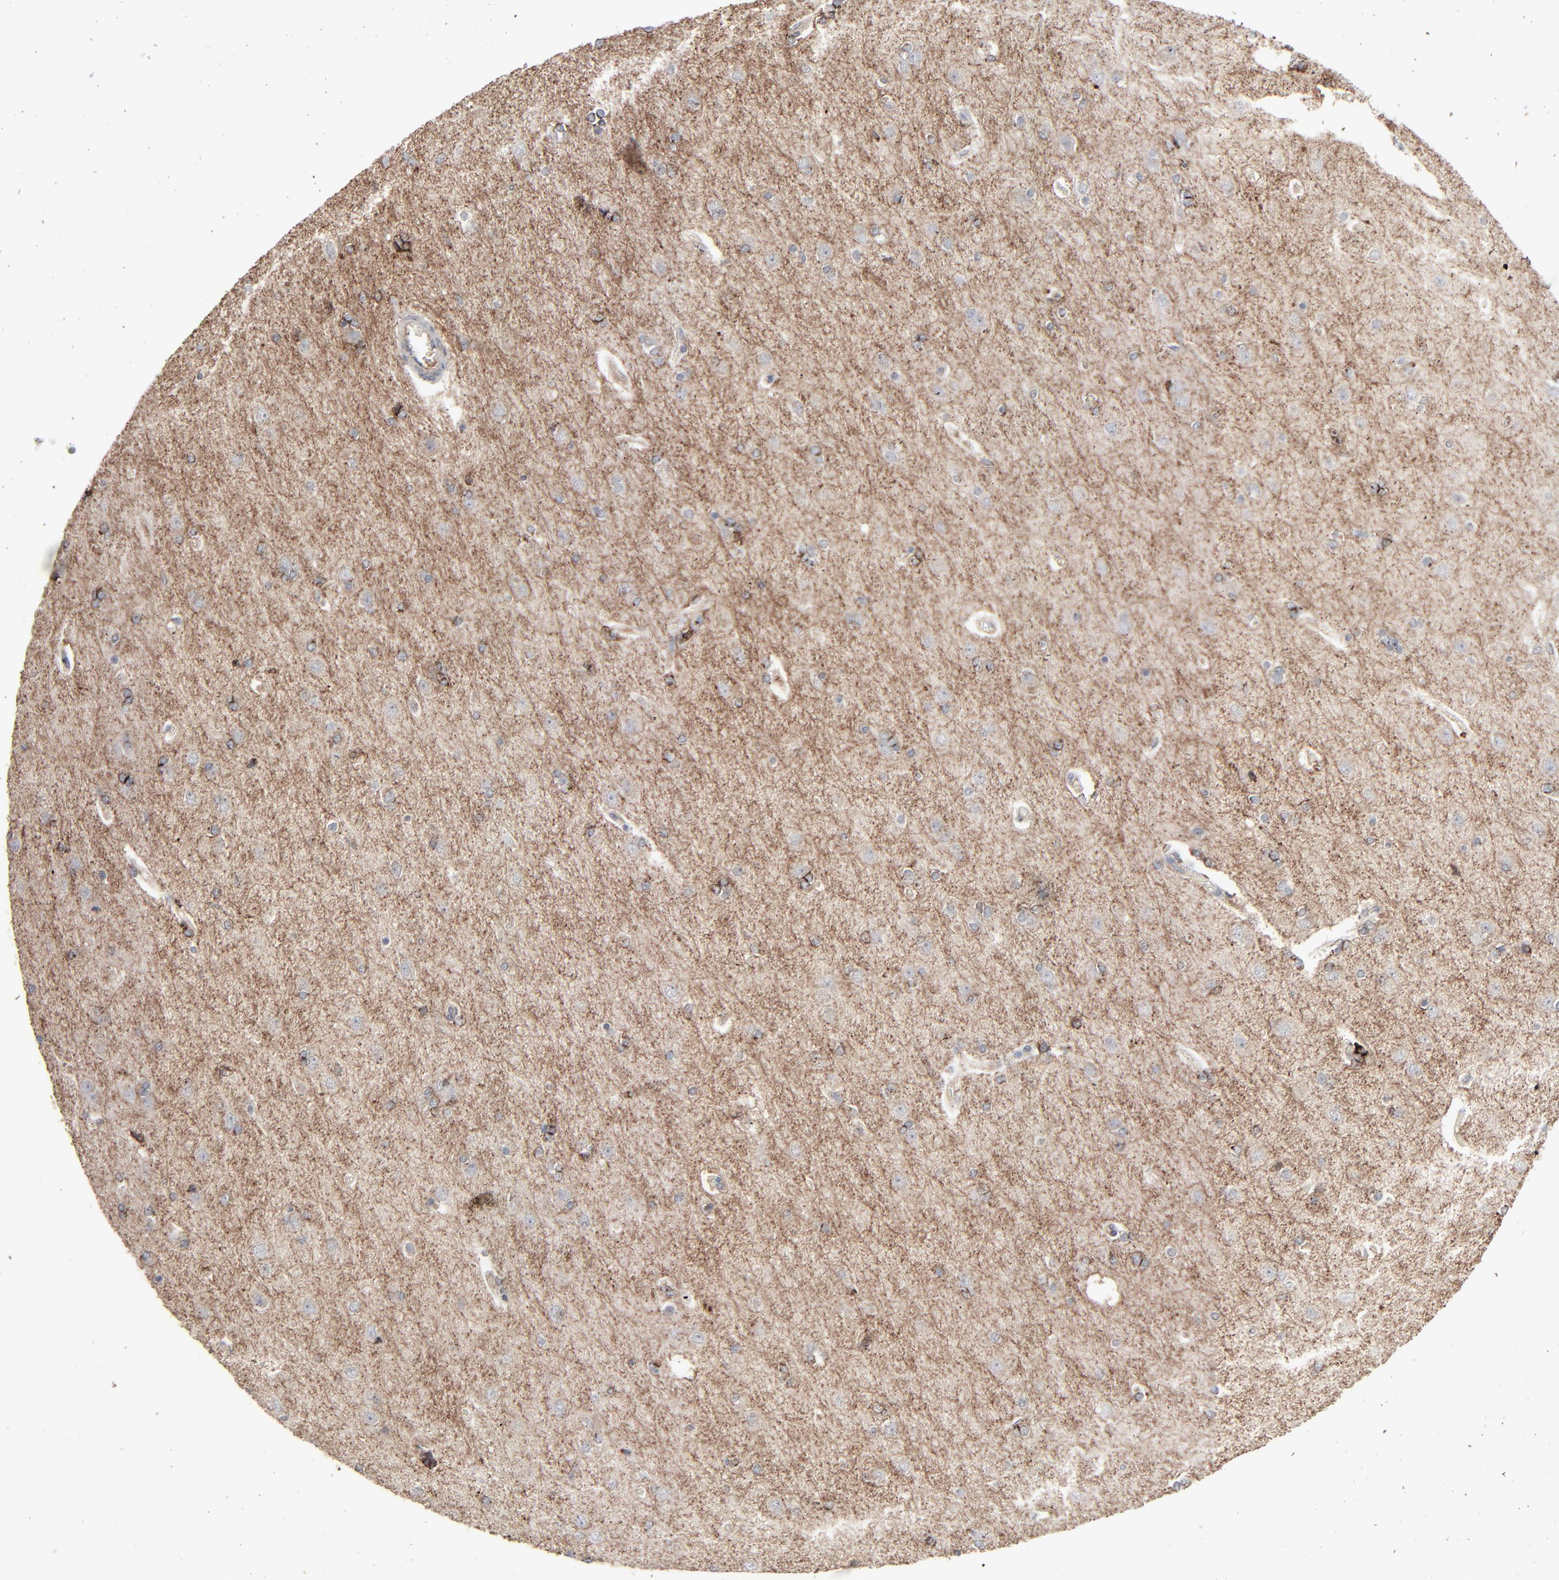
{"staining": {"intensity": "negative", "quantity": "none", "location": "none"}, "tissue": "cerebral cortex", "cell_type": "Endothelial cells", "image_type": "normal", "snomed": [{"axis": "morphology", "description": "Normal tissue, NOS"}, {"axis": "topography", "description": "Cerebral cortex"}], "caption": "An IHC histopathology image of benign cerebral cortex is shown. There is no staining in endothelial cells of cerebral cortex. (IHC, brightfield microscopy, high magnification).", "gene": "JAM3", "patient": {"sex": "female", "age": 54}}